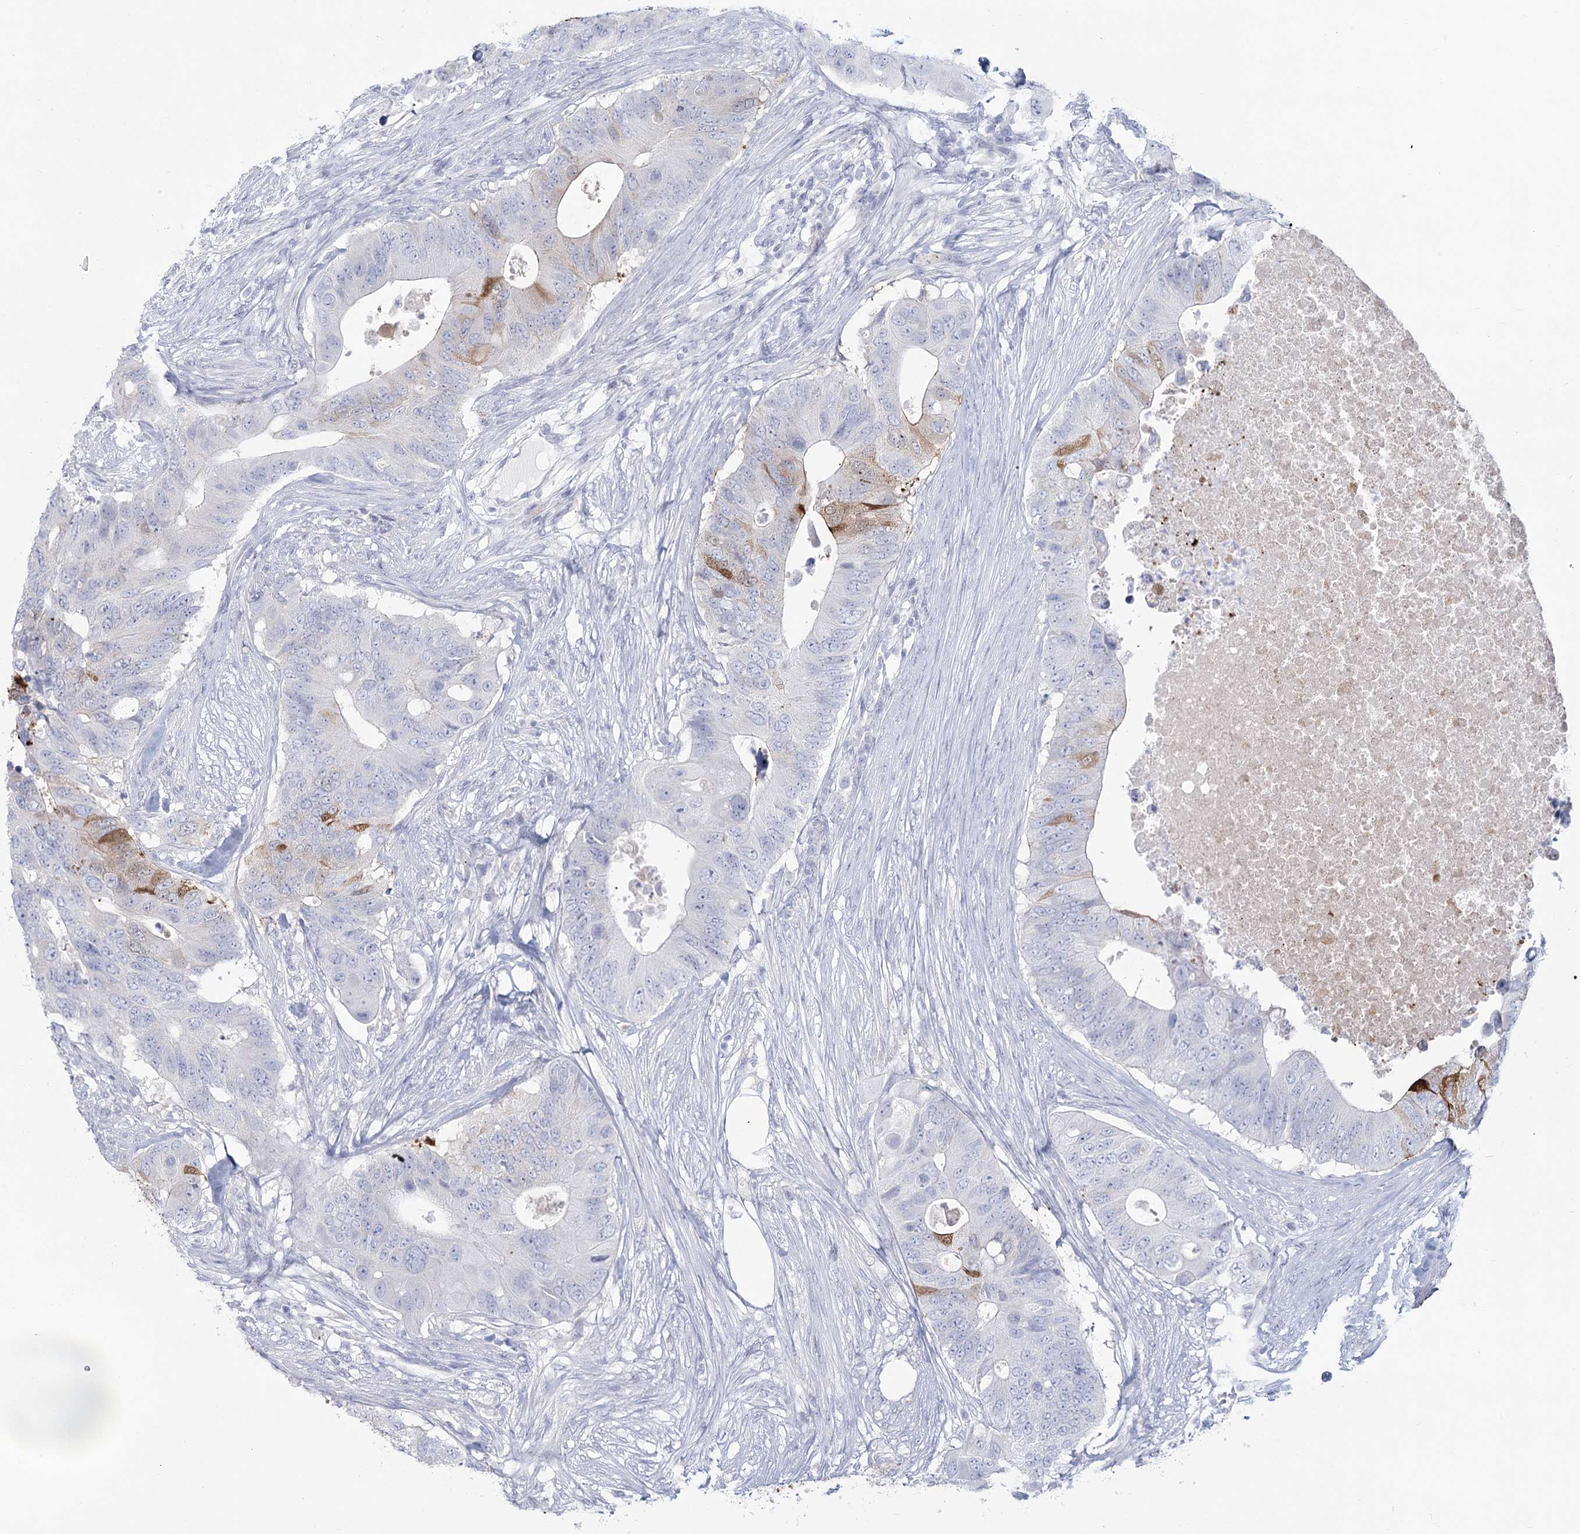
{"staining": {"intensity": "moderate", "quantity": "<25%", "location": "cytoplasmic/membranous"}, "tissue": "colorectal cancer", "cell_type": "Tumor cells", "image_type": "cancer", "snomed": [{"axis": "morphology", "description": "Adenocarcinoma, NOS"}, {"axis": "topography", "description": "Colon"}], "caption": "An IHC photomicrograph of neoplastic tissue is shown. Protein staining in brown shows moderate cytoplasmic/membranous positivity in colorectal cancer within tumor cells.", "gene": "SLC6A19", "patient": {"sex": "male", "age": 71}}